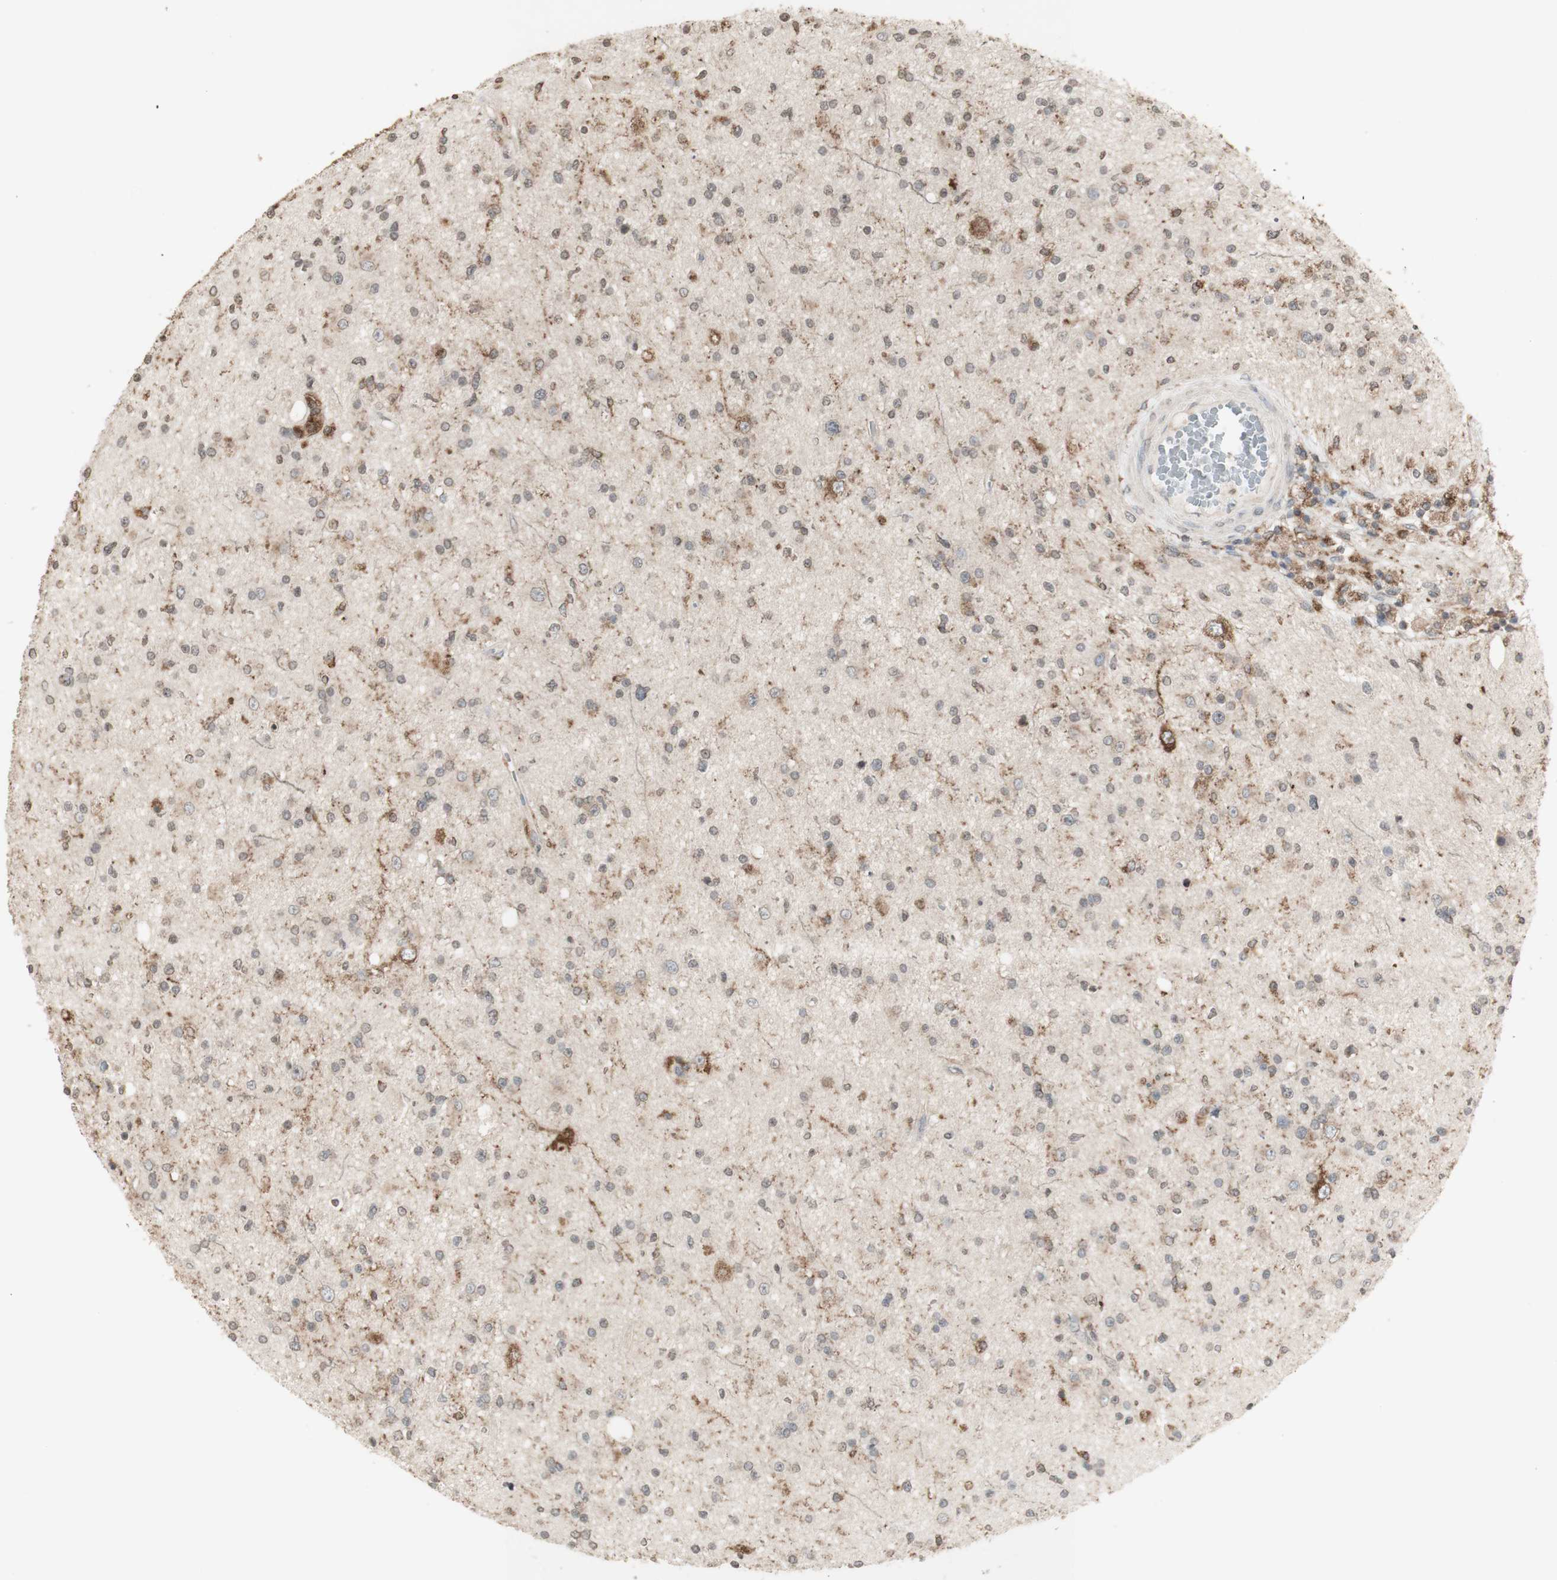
{"staining": {"intensity": "moderate", "quantity": "<25%", "location": "cytoplasmic/membranous"}, "tissue": "glioma", "cell_type": "Tumor cells", "image_type": "cancer", "snomed": [{"axis": "morphology", "description": "Glioma, malignant, High grade"}, {"axis": "topography", "description": "Brain"}], "caption": "A histopathology image showing moderate cytoplasmic/membranous expression in approximately <25% of tumor cells in malignant glioma (high-grade), as visualized by brown immunohistochemical staining.", "gene": "ATP6V1E1", "patient": {"sex": "male", "age": 33}}